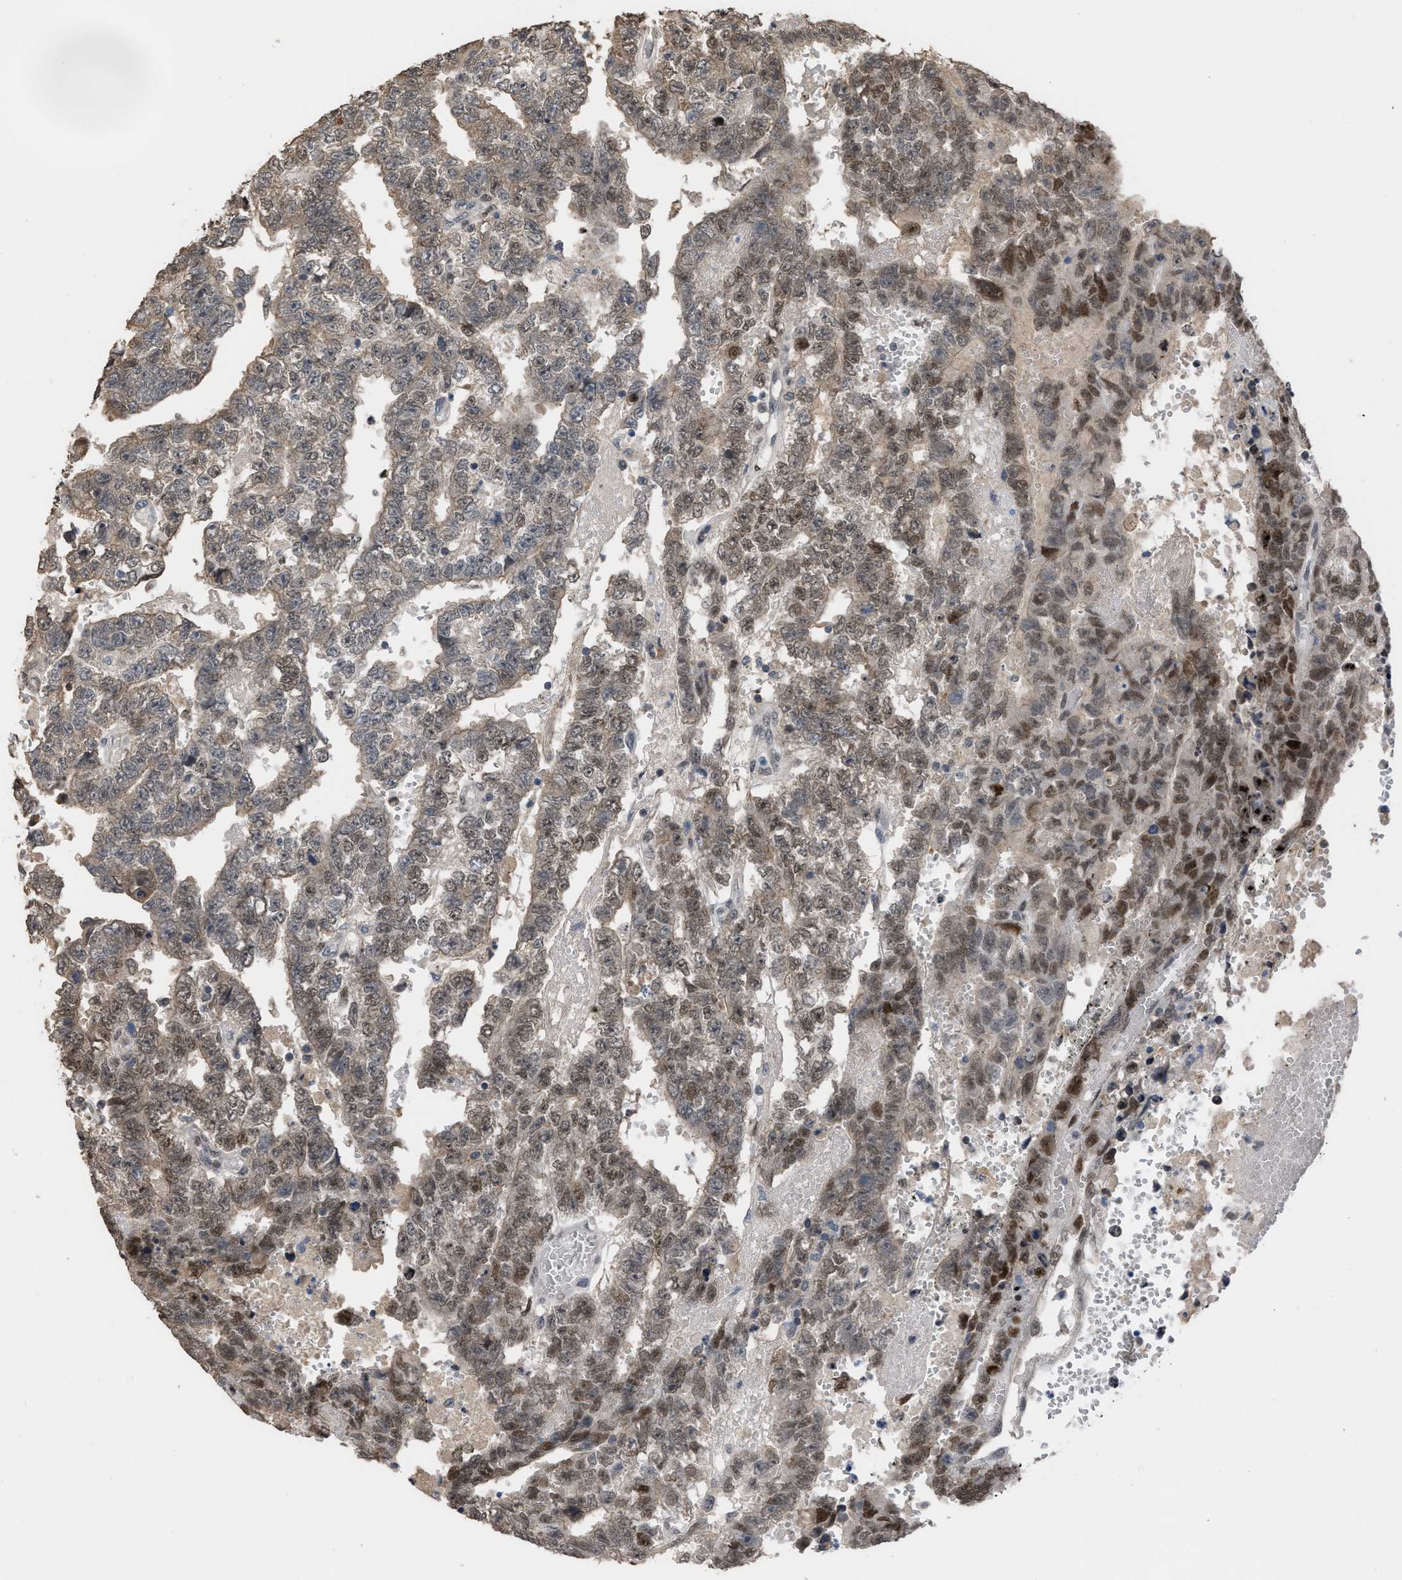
{"staining": {"intensity": "moderate", "quantity": "25%-75%", "location": "nuclear"}, "tissue": "testis cancer", "cell_type": "Tumor cells", "image_type": "cancer", "snomed": [{"axis": "morphology", "description": "Carcinoma, Embryonal, NOS"}, {"axis": "topography", "description": "Testis"}], "caption": "IHC of testis embryonal carcinoma reveals medium levels of moderate nuclear positivity in about 25%-75% of tumor cells.", "gene": "SETDB1", "patient": {"sex": "male", "age": 25}}